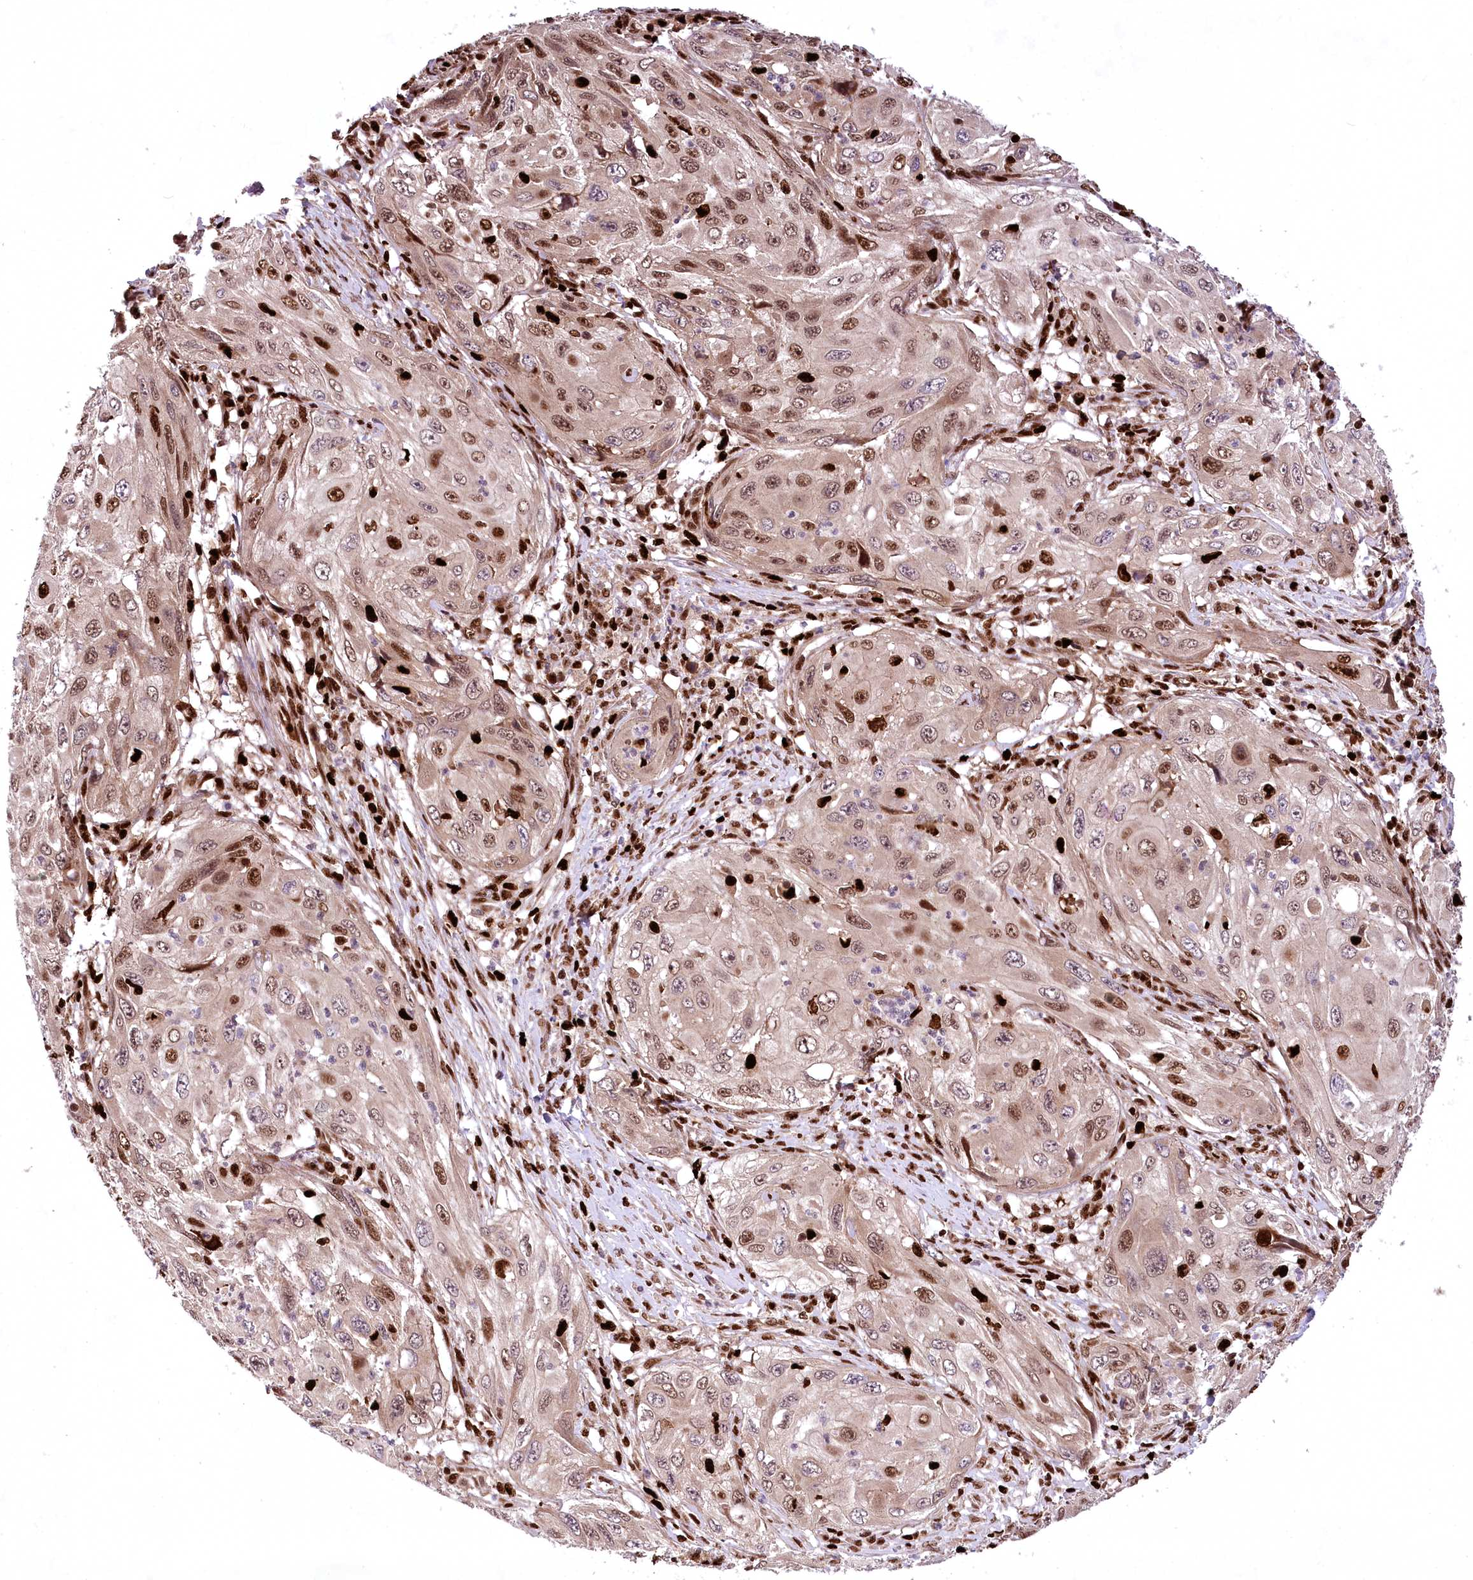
{"staining": {"intensity": "moderate", "quantity": ">75%", "location": "cytoplasmic/membranous,nuclear"}, "tissue": "cervical cancer", "cell_type": "Tumor cells", "image_type": "cancer", "snomed": [{"axis": "morphology", "description": "Squamous cell carcinoma, NOS"}, {"axis": "topography", "description": "Cervix"}], "caption": "Tumor cells reveal medium levels of moderate cytoplasmic/membranous and nuclear positivity in about >75% of cells in cervical cancer (squamous cell carcinoma). (IHC, brightfield microscopy, high magnification).", "gene": "FIGN", "patient": {"sex": "female", "age": 42}}